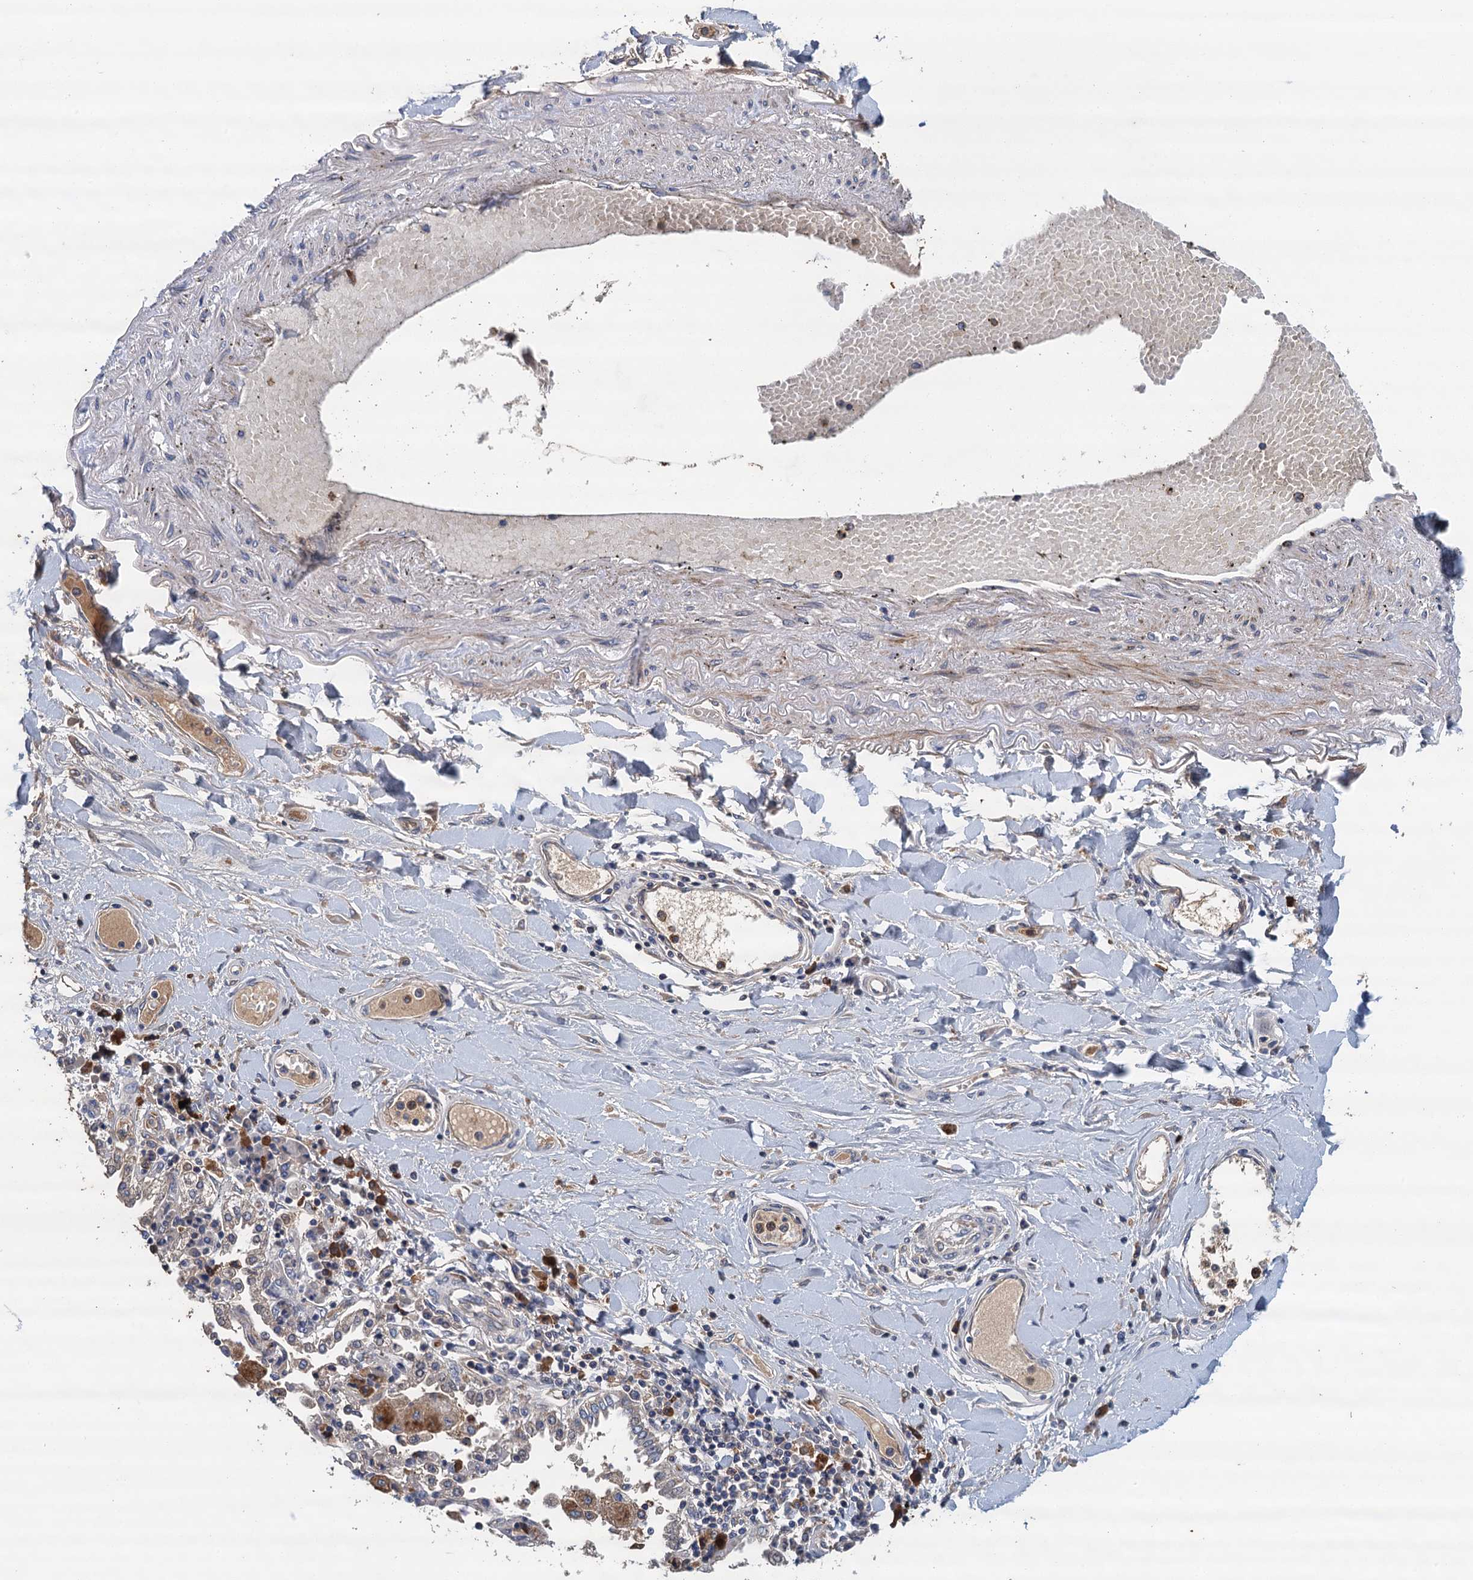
{"staining": {"intensity": "negative", "quantity": "none", "location": "none"}, "tissue": "lung cancer", "cell_type": "Tumor cells", "image_type": "cancer", "snomed": [{"axis": "morphology", "description": "Normal tissue, NOS"}, {"axis": "morphology", "description": "Squamous cell carcinoma, NOS"}, {"axis": "topography", "description": "Cartilage tissue"}, {"axis": "topography", "description": "Bronchus"}, {"axis": "topography", "description": "Lung"}, {"axis": "topography", "description": "Peripheral nerve tissue"}], "caption": "This is a image of immunohistochemistry (IHC) staining of squamous cell carcinoma (lung), which shows no staining in tumor cells. Nuclei are stained in blue.", "gene": "TPCN1", "patient": {"sex": "female", "age": 49}}